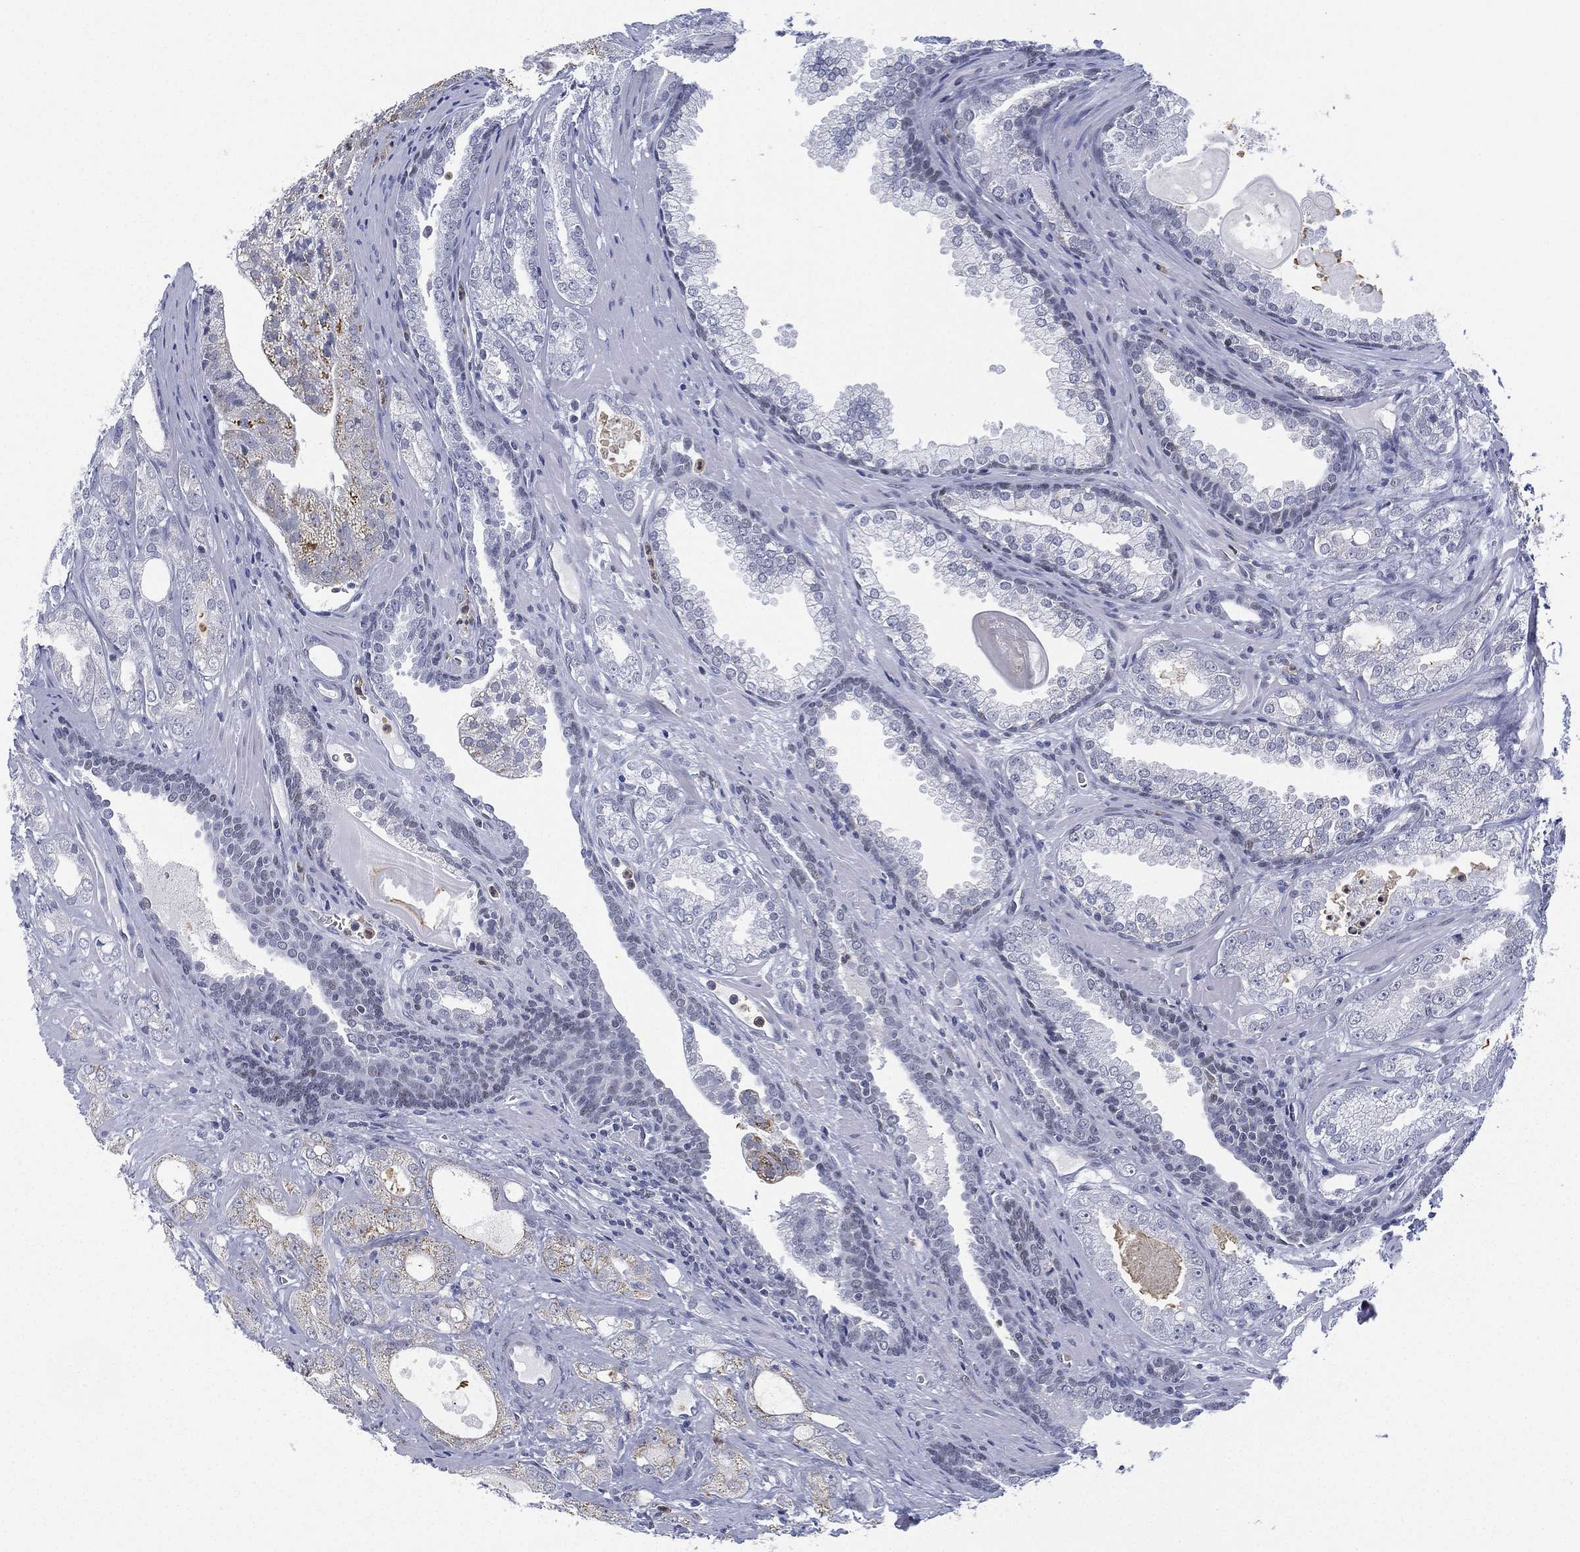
{"staining": {"intensity": "negative", "quantity": "none", "location": "none"}, "tissue": "prostate cancer", "cell_type": "Tumor cells", "image_type": "cancer", "snomed": [{"axis": "morphology", "description": "Adenocarcinoma, NOS"}, {"axis": "morphology", "description": "Adenocarcinoma, High grade"}, {"axis": "topography", "description": "Prostate"}], "caption": "A high-resolution image shows immunohistochemistry (IHC) staining of prostate cancer, which displays no significant positivity in tumor cells.", "gene": "ZNF711", "patient": {"sex": "male", "age": 70}}